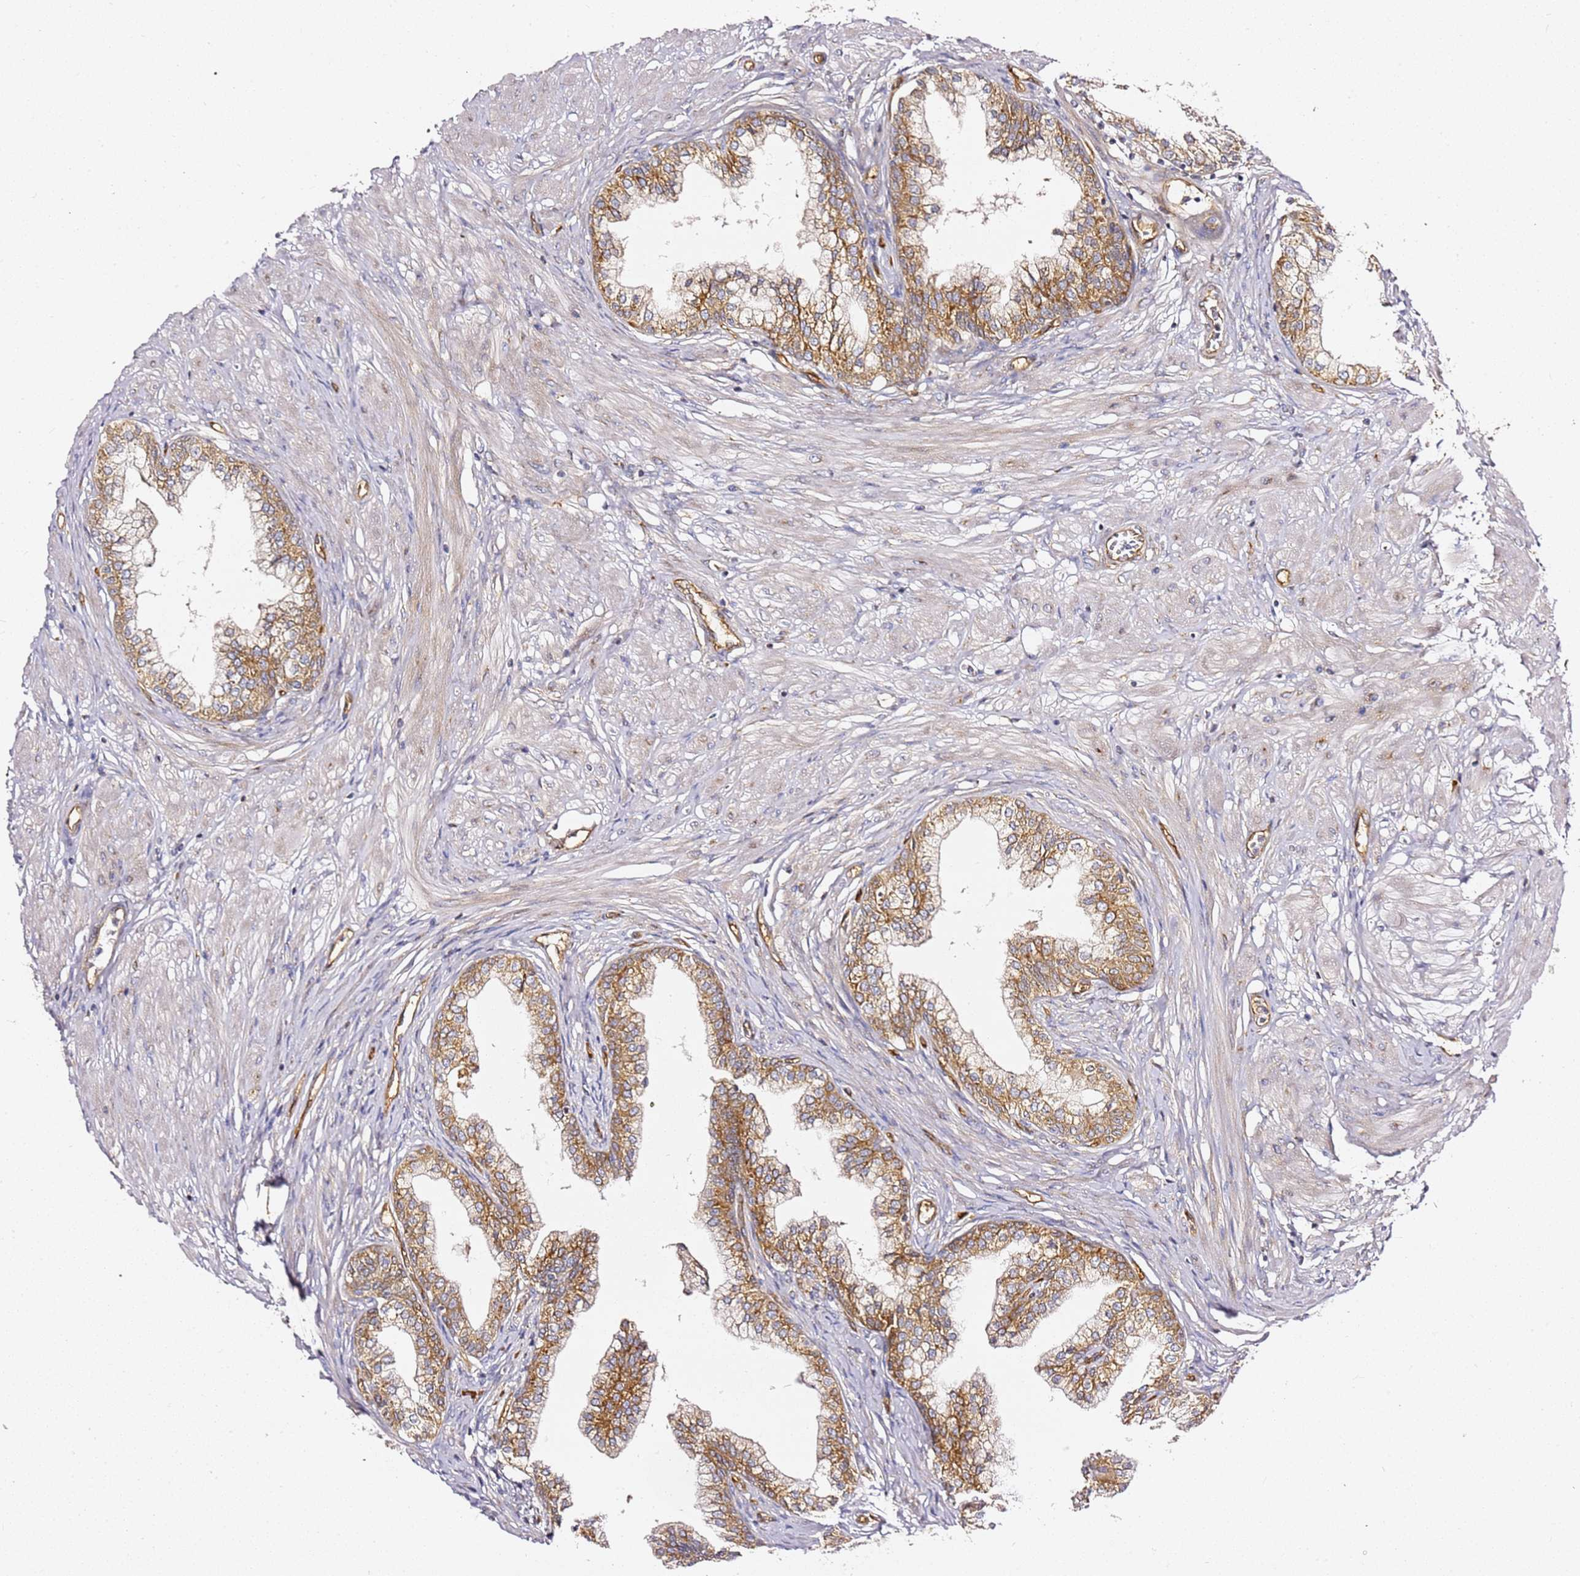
{"staining": {"intensity": "moderate", "quantity": "25%-75%", "location": "cytoplasmic/membranous"}, "tissue": "prostate", "cell_type": "Glandular cells", "image_type": "normal", "snomed": [{"axis": "morphology", "description": "Normal tissue, NOS"}, {"axis": "morphology", "description": "Urothelial carcinoma, Low grade"}, {"axis": "topography", "description": "Urinary bladder"}, {"axis": "topography", "description": "Prostate"}], "caption": "Protein expression by immunohistochemistry (IHC) exhibits moderate cytoplasmic/membranous positivity in about 25%-75% of glandular cells in benign prostate.", "gene": "KIF7", "patient": {"sex": "male", "age": 60}}